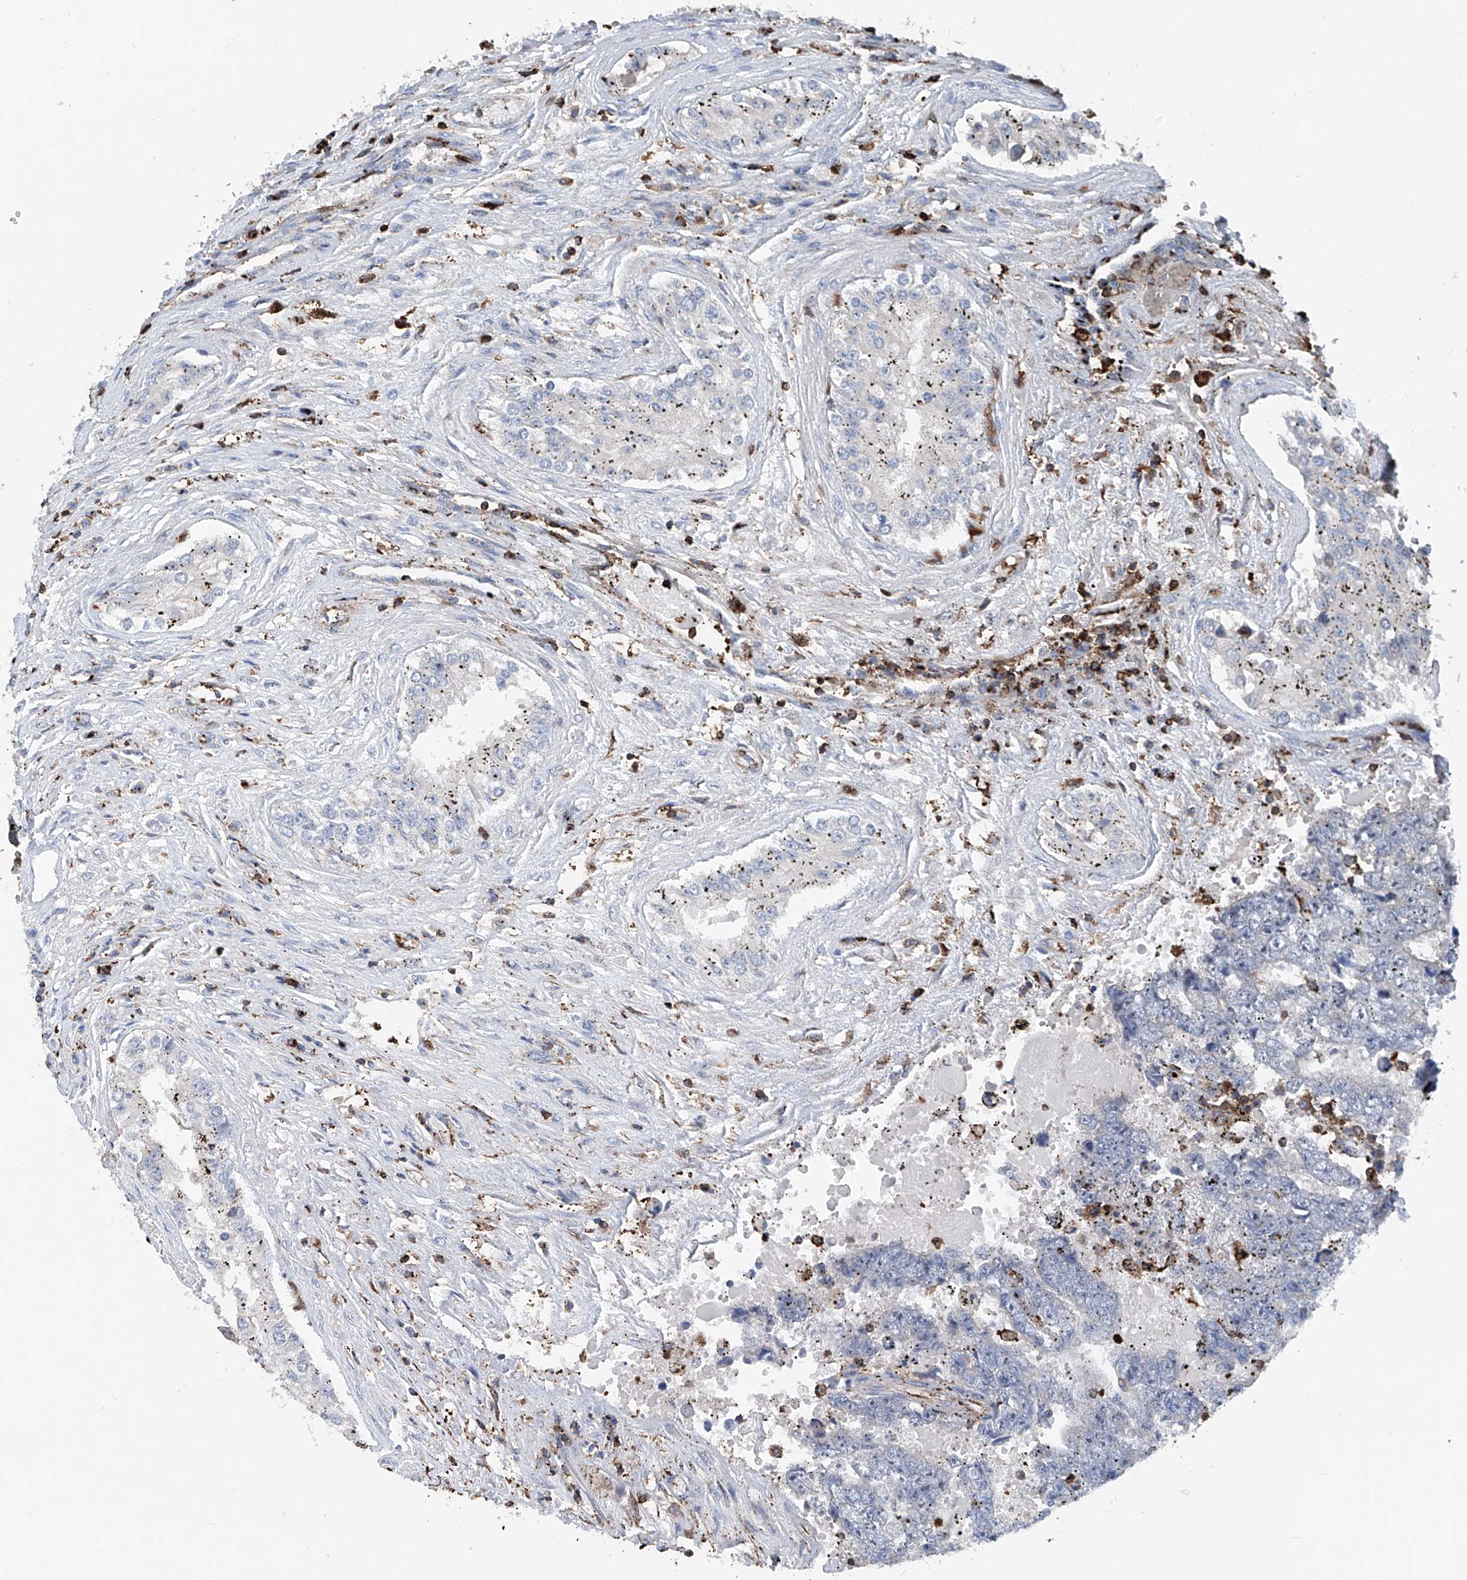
{"staining": {"intensity": "negative", "quantity": "none", "location": "none"}, "tissue": "testis cancer", "cell_type": "Tumor cells", "image_type": "cancer", "snomed": [{"axis": "morphology", "description": "Carcinoma, Embryonal, NOS"}, {"axis": "topography", "description": "Testis"}], "caption": "Immunohistochemical staining of human testis cancer (embryonal carcinoma) demonstrates no significant staining in tumor cells.", "gene": "ZNF484", "patient": {"sex": "male", "age": 25}}